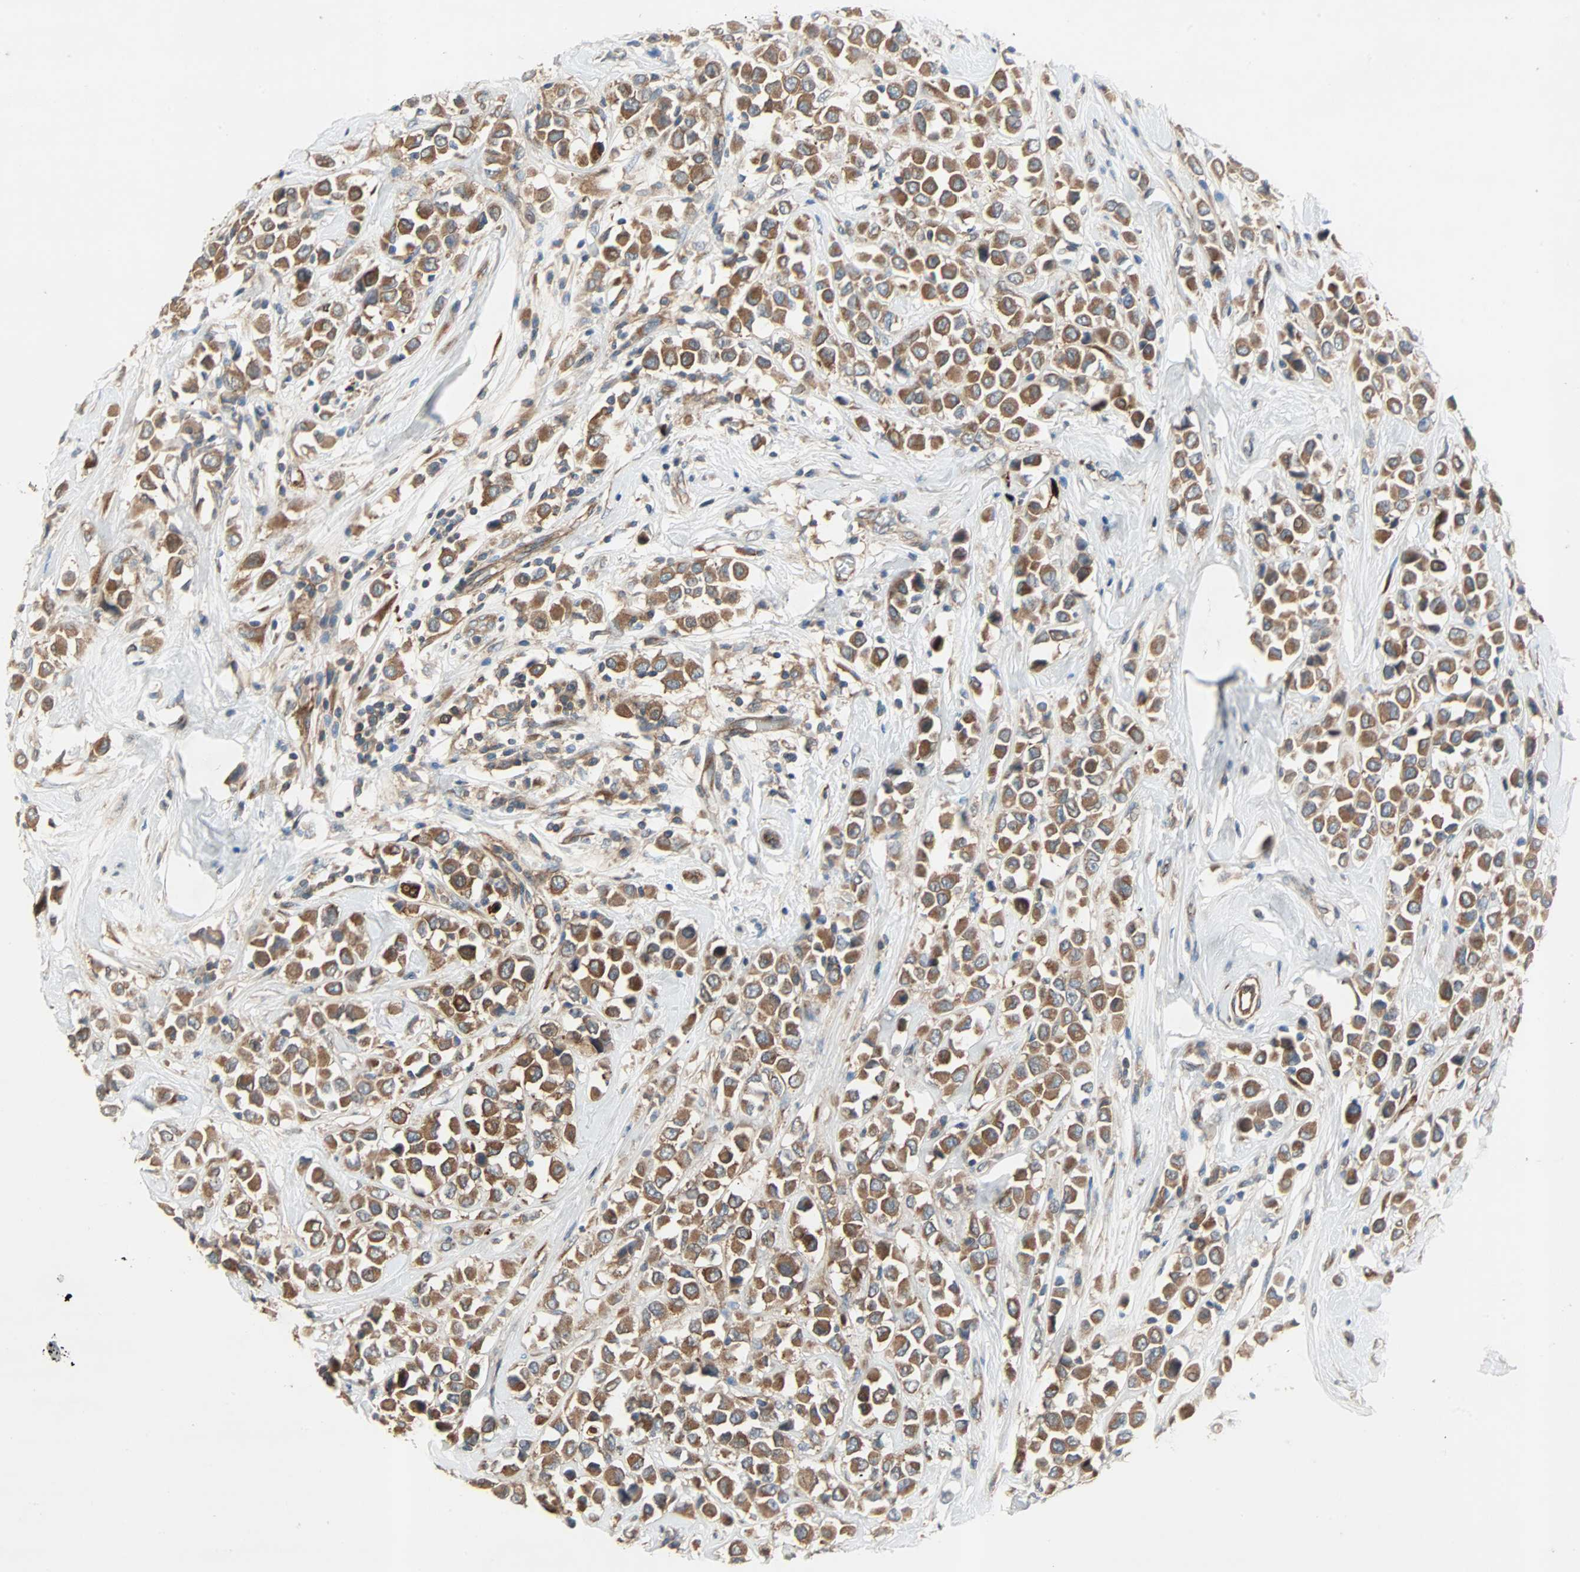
{"staining": {"intensity": "moderate", "quantity": ">75%", "location": "cytoplasmic/membranous"}, "tissue": "breast cancer", "cell_type": "Tumor cells", "image_type": "cancer", "snomed": [{"axis": "morphology", "description": "Duct carcinoma"}, {"axis": "topography", "description": "Breast"}], "caption": "The immunohistochemical stain labels moderate cytoplasmic/membranous expression in tumor cells of breast cancer (intraductal carcinoma) tissue.", "gene": "XYLT1", "patient": {"sex": "female", "age": 61}}